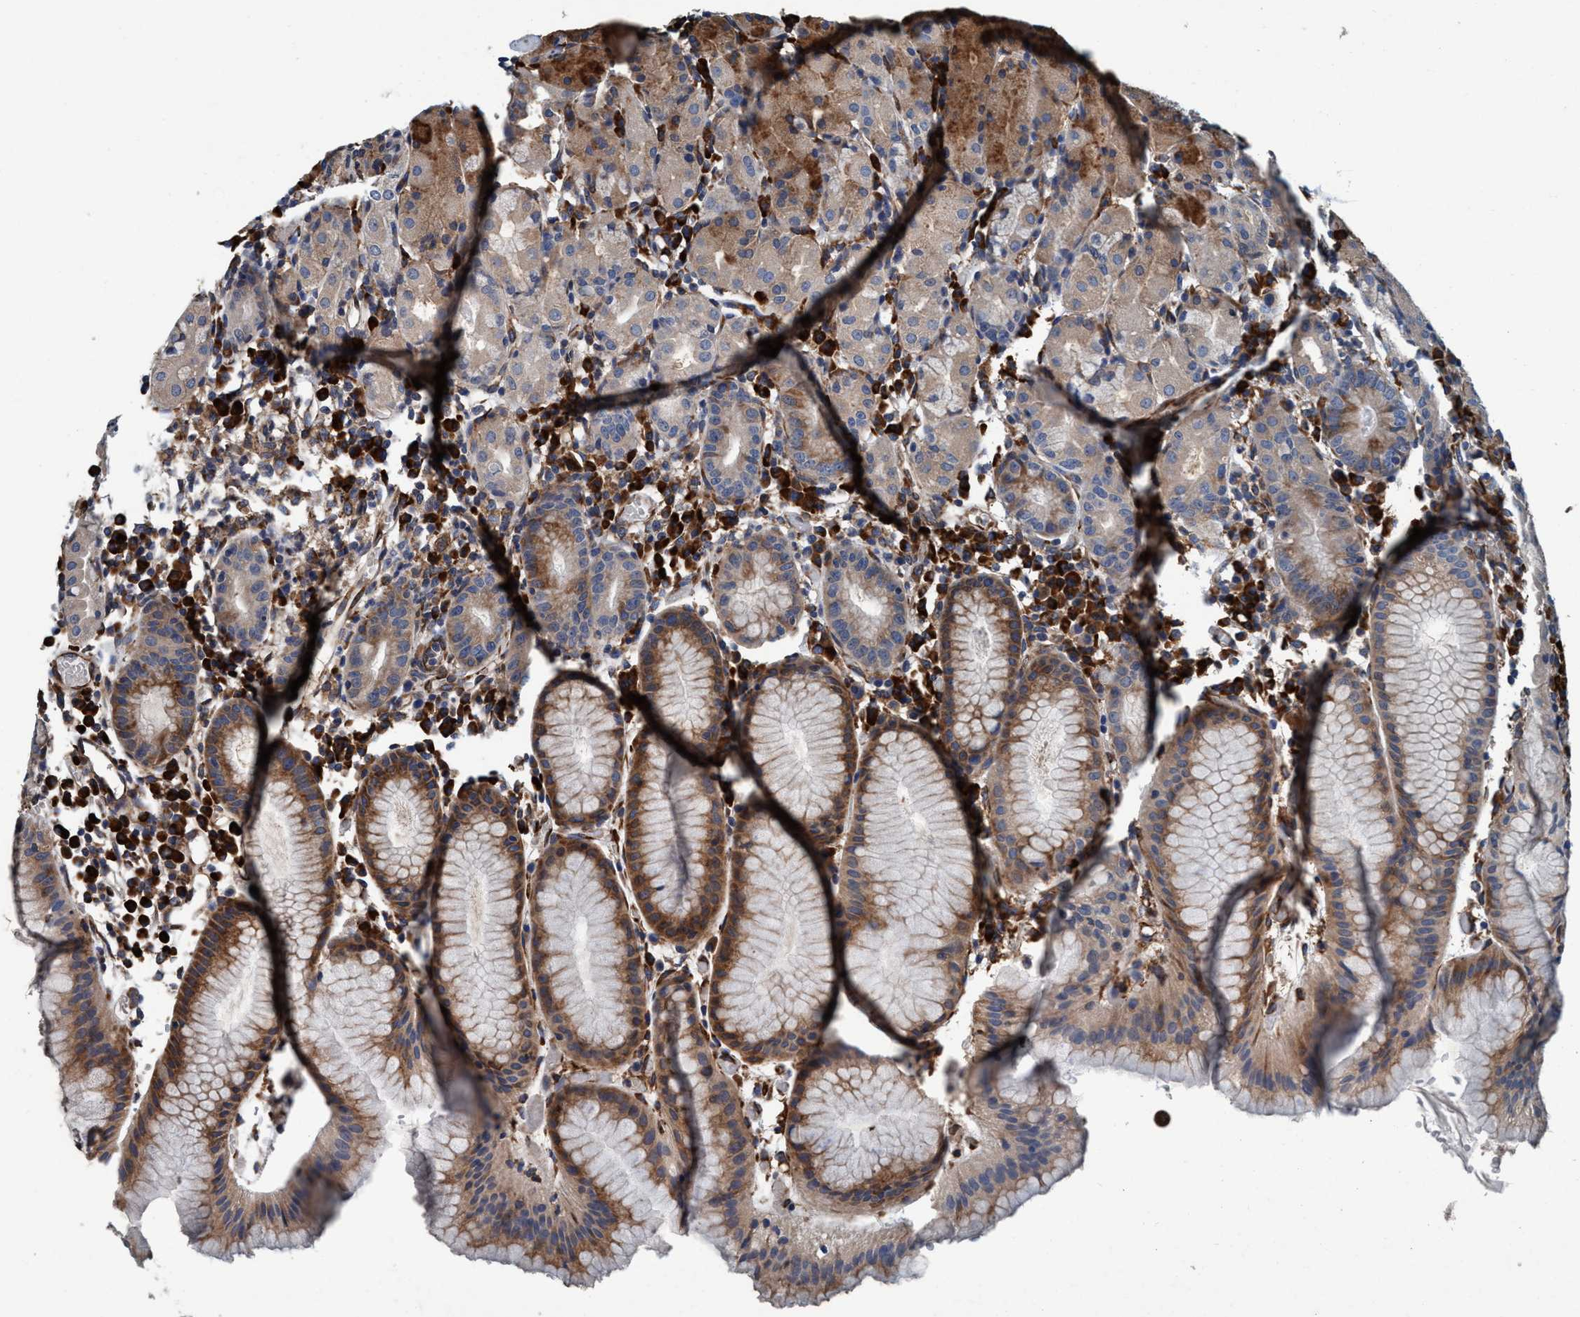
{"staining": {"intensity": "moderate", "quantity": "25%-75%", "location": "cytoplasmic/membranous"}, "tissue": "stomach", "cell_type": "Glandular cells", "image_type": "normal", "snomed": [{"axis": "morphology", "description": "Normal tissue, NOS"}, {"axis": "topography", "description": "Stomach"}, {"axis": "topography", "description": "Stomach, lower"}], "caption": "Human stomach stained with a brown dye demonstrates moderate cytoplasmic/membranous positive expression in approximately 25%-75% of glandular cells.", "gene": "ENDOG", "patient": {"sex": "female", "age": 75}}